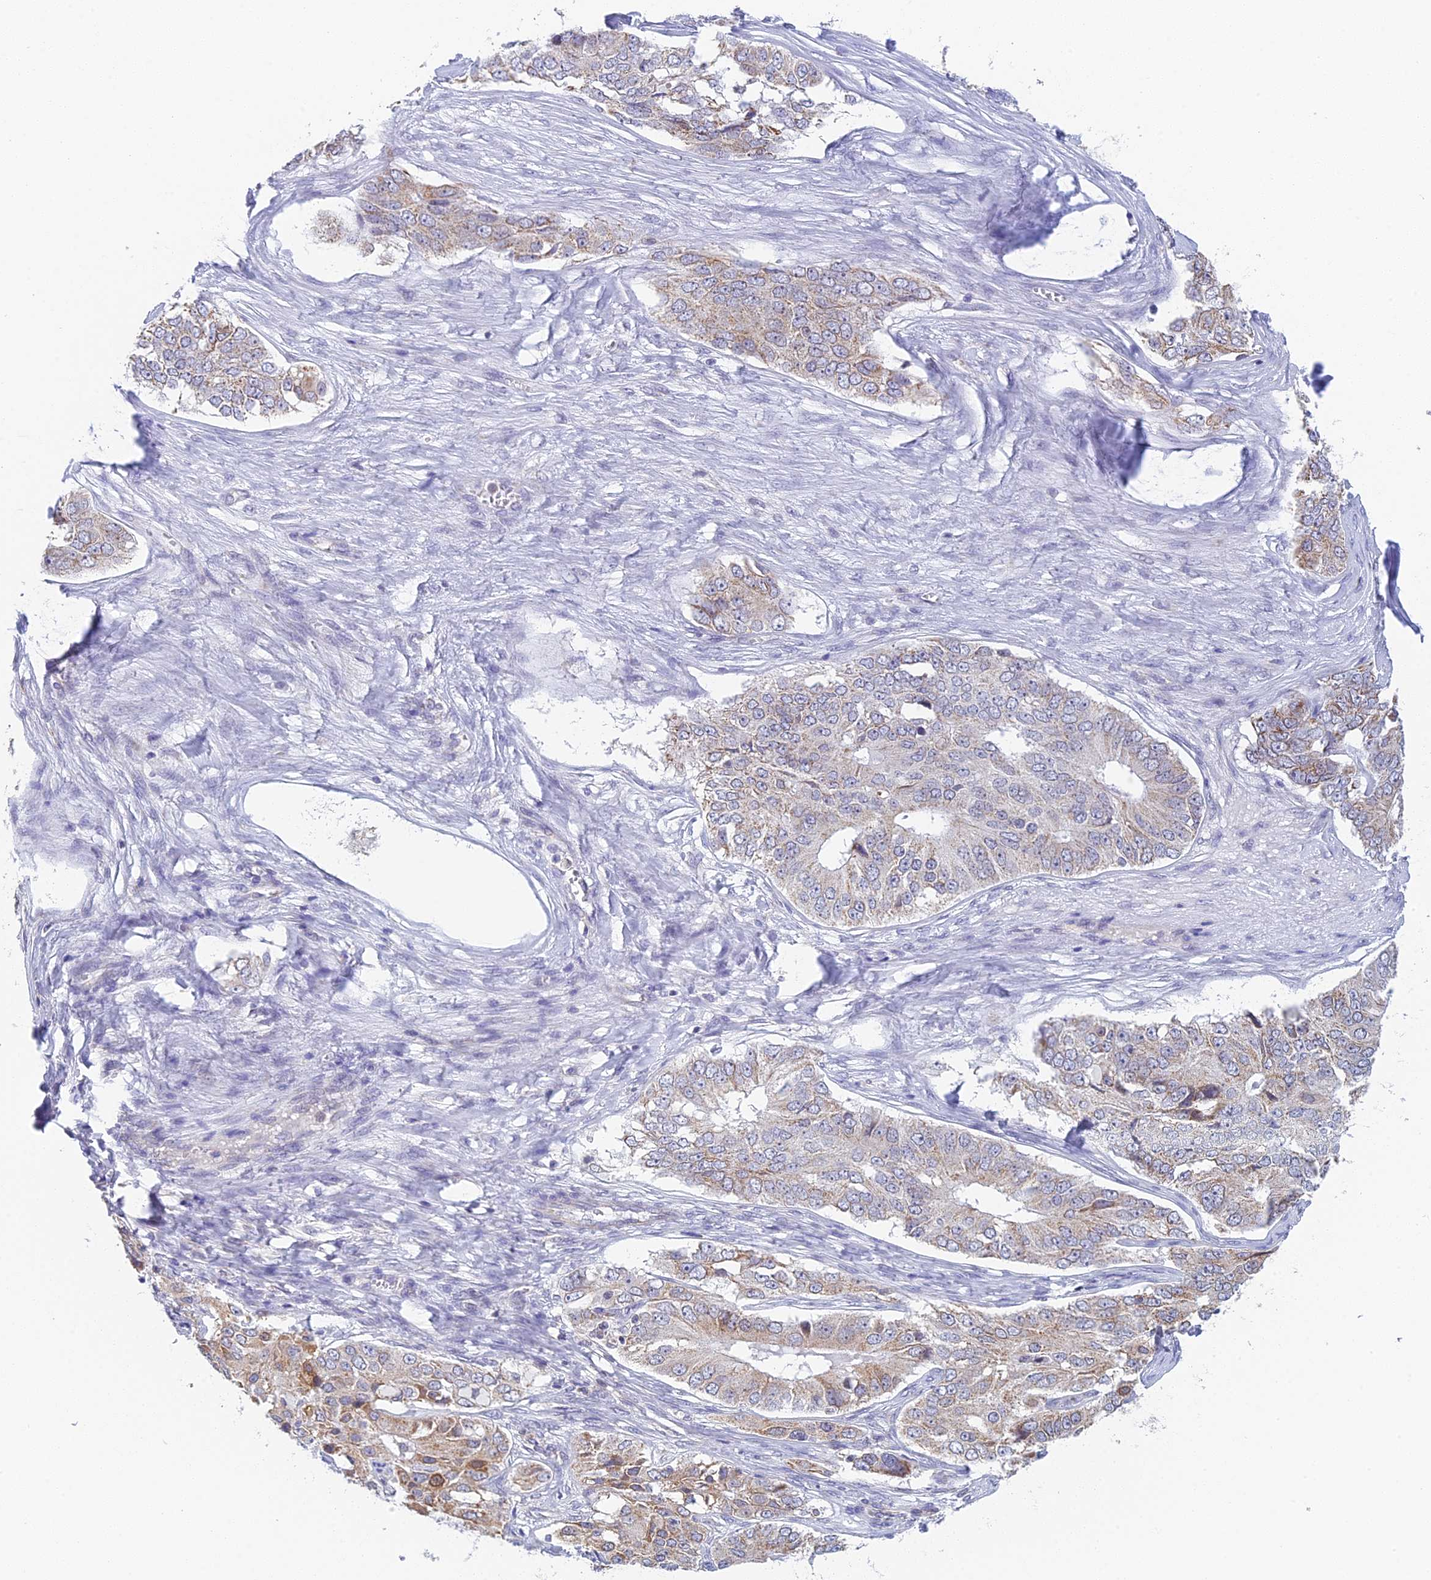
{"staining": {"intensity": "weak", "quantity": ">75%", "location": "cytoplasmic/membranous"}, "tissue": "ovarian cancer", "cell_type": "Tumor cells", "image_type": "cancer", "snomed": [{"axis": "morphology", "description": "Carcinoma, endometroid"}, {"axis": "topography", "description": "Ovary"}], "caption": "Immunohistochemical staining of ovarian cancer shows low levels of weak cytoplasmic/membranous protein staining in approximately >75% of tumor cells.", "gene": "REXO5", "patient": {"sex": "female", "age": 51}}